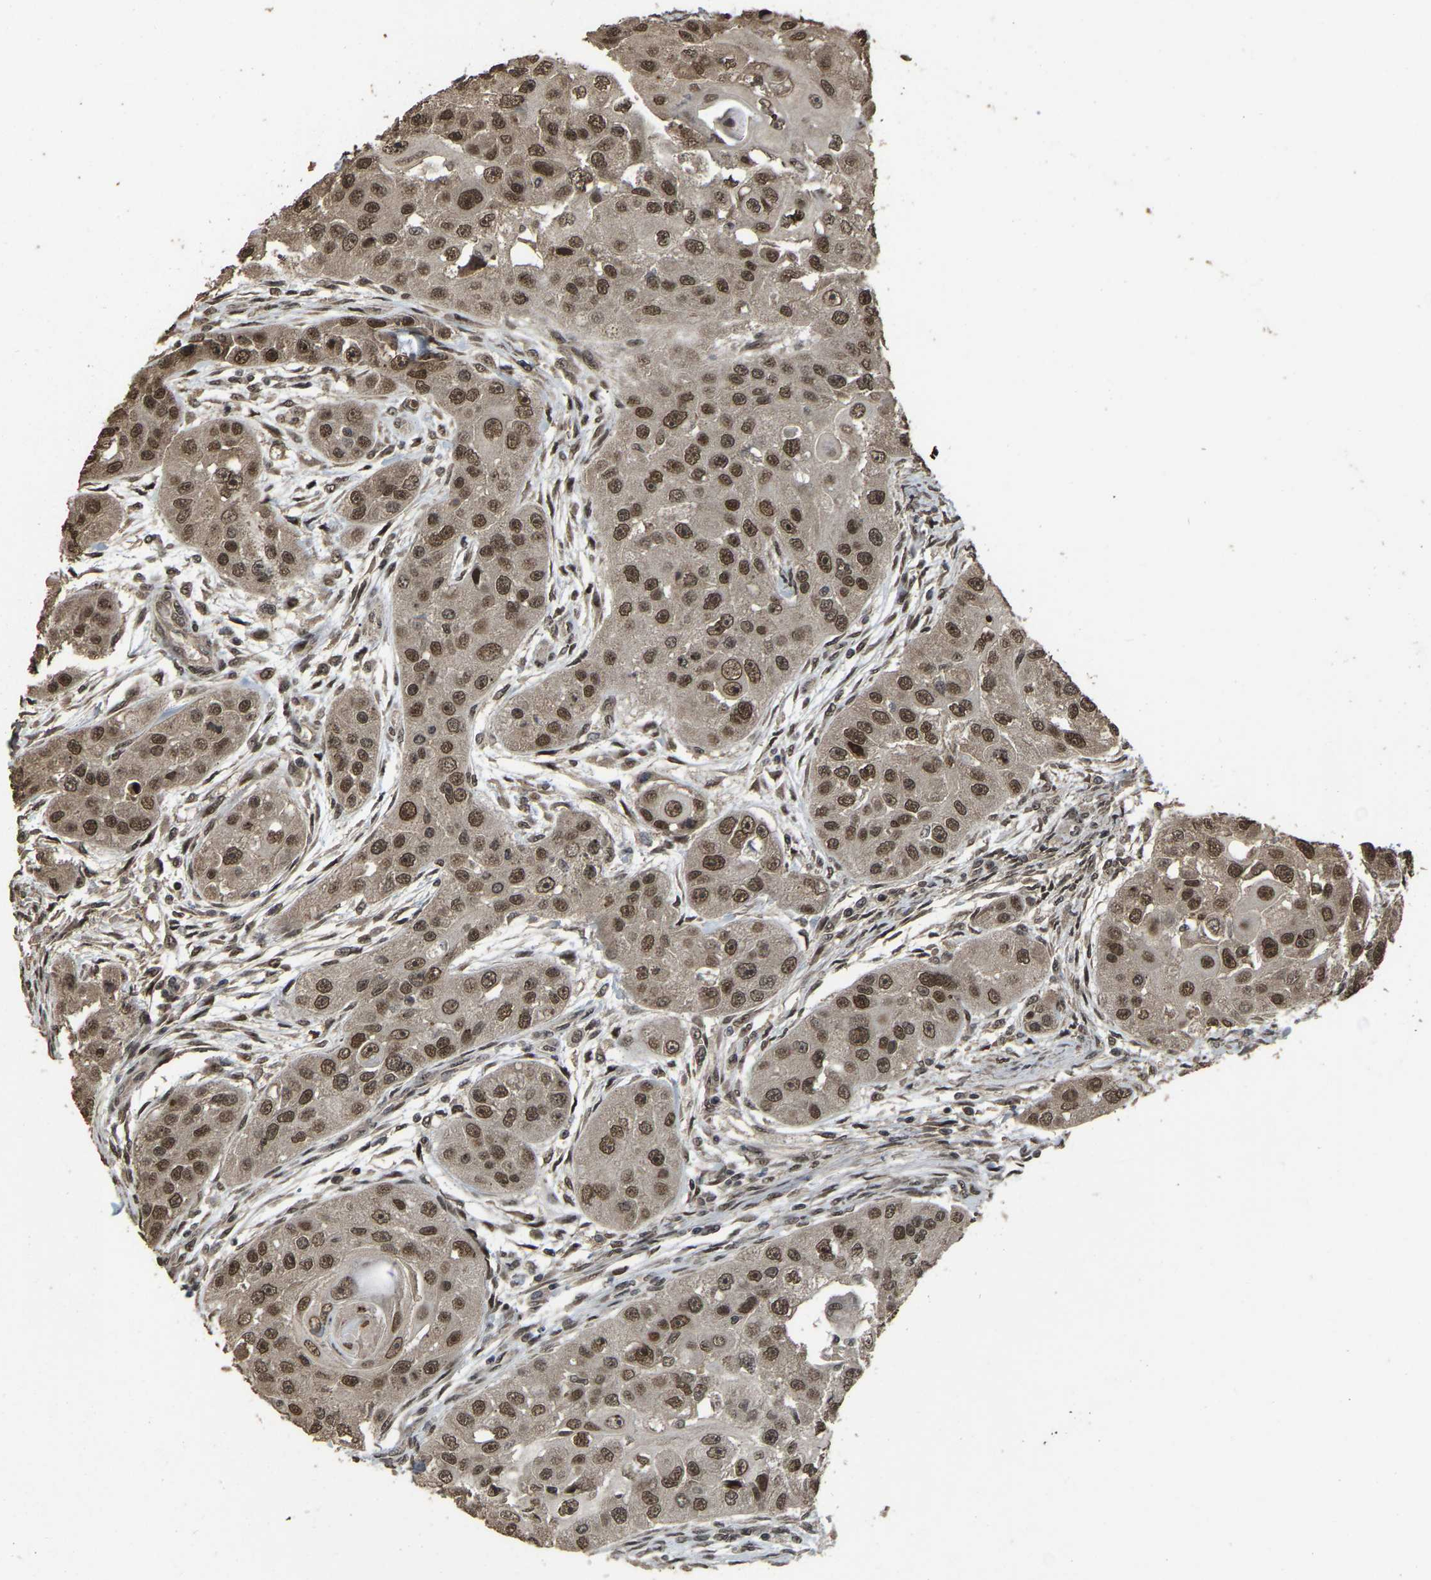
{"staining": {"intensity": "moderate", "quantity": ">75%", "location": "nuclear"}, "tissue": "head and neck cancer", "cell_type": "Tumor cells", "image_type": "cancer", "snomed": [{"axis": "morphology", "description": "Normal tissue, NOS"}, {"axis": "morphology", "description": "Squamous cell carcinoma, NOS"}, {"axis": "topography", "description": "Skeletal muscle"}, {"axis": "topography", "description": "Head-Neck"}], "caption": "The immunohistochemical stain shows moderate nuclear expression in tumor cells of squamous cell carcinoma (head and neck) tissue.", "gene": "ARHGAP23", "patient": {"sex": "male", "age": 51}}